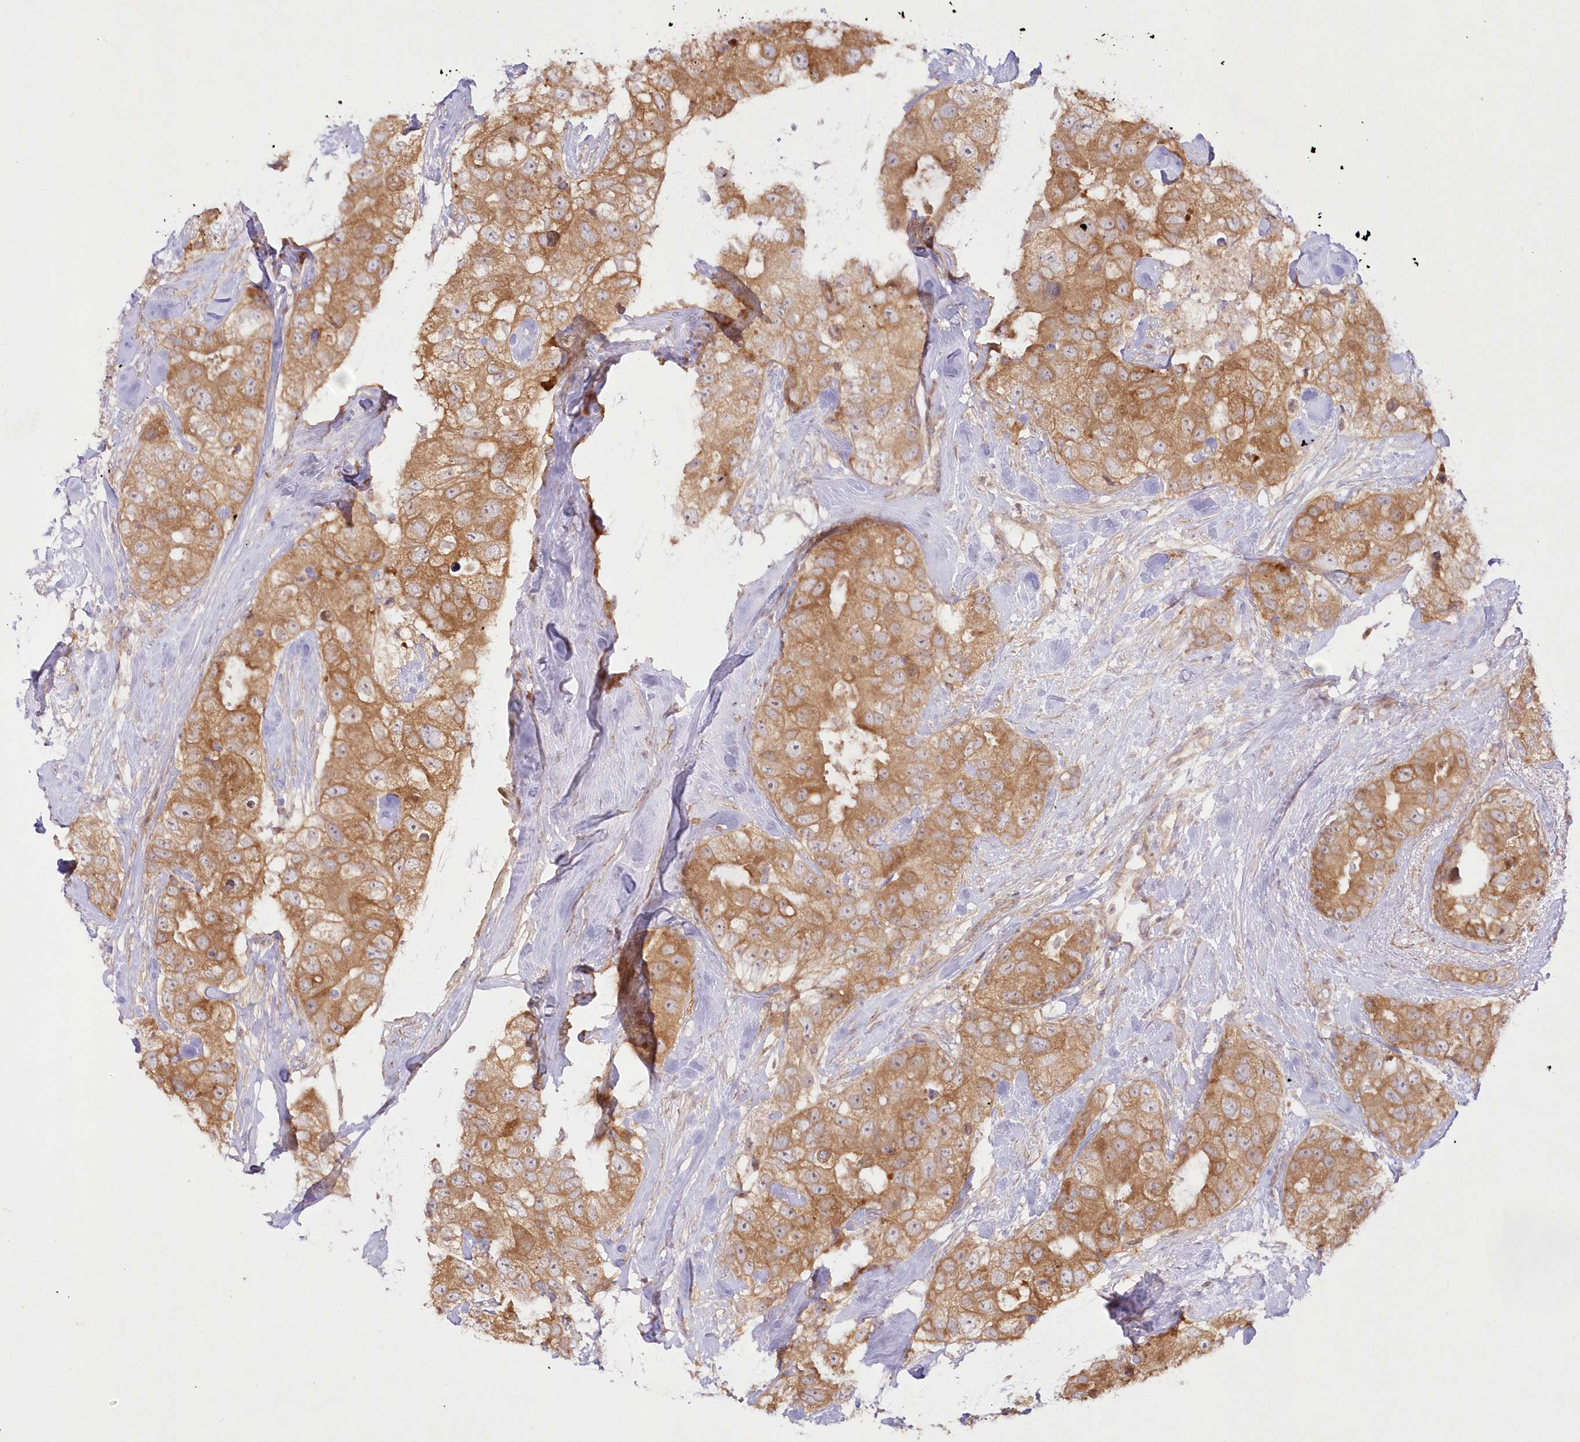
{"staining": {"intensity": "moderate", "quantity": ">75%", "location": "cytoplasmic/membranous"}, "tissue": "breast cancer", "cell_type": "Tumor cells", "image_type": "cancer", "snomed": [{"axis": "morphology", "description": "Duct carcinoma"}, {"axis": "topography", "description": "Breast"}], "caption": "Moderate cytoplasmic/membranous staining is appreciated in approximately >75% of tumor cells in breast cancer (infiltrating ductal carcinoma).", "gene": "IPMK", "patient": {"sex": "female", "age": 62}}